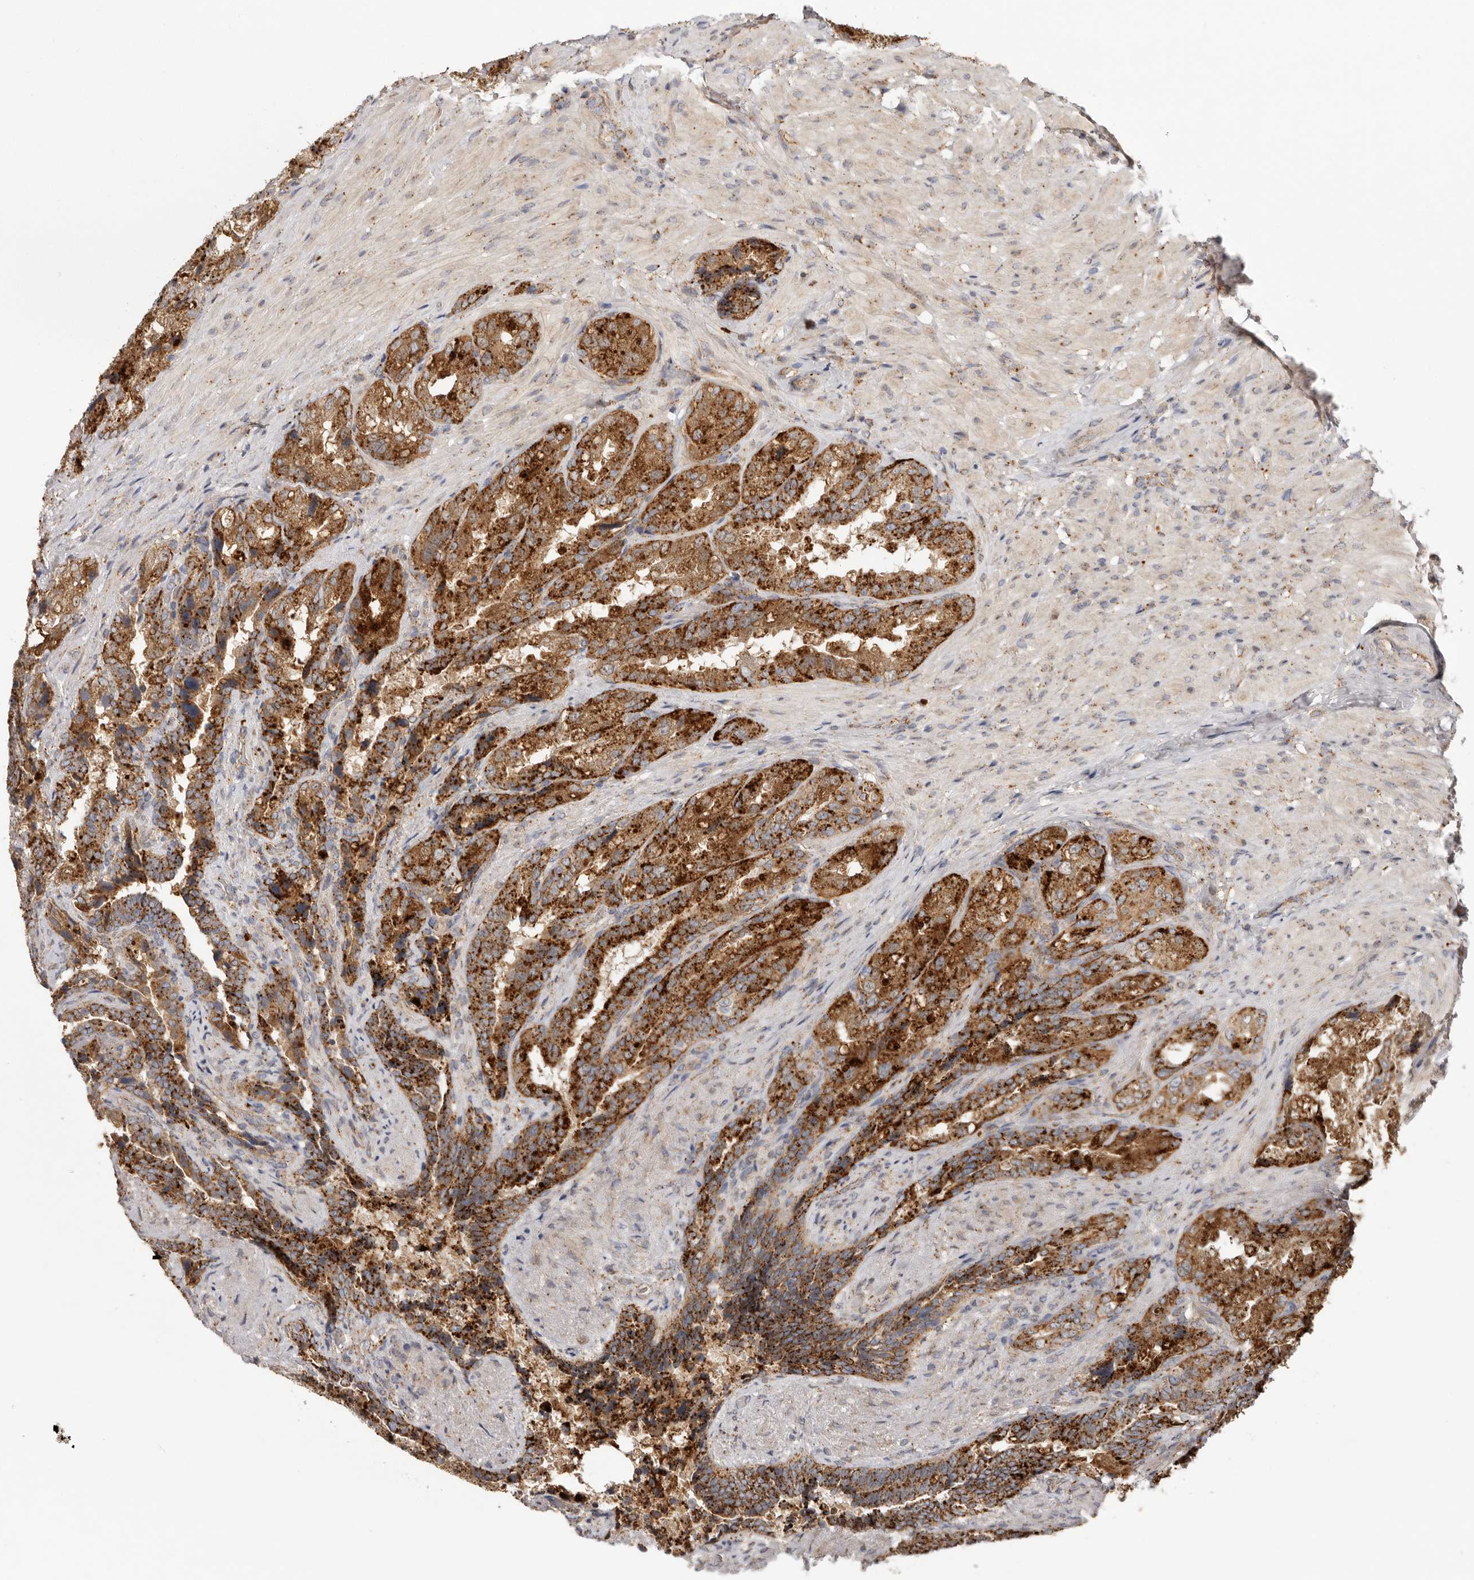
{"staining": {"intensity": "strong", "quantity": ">75%", "location": "cytoplasmic/membranous"}, "tissue": "seminal vesicle", "cell_type": "Glandular cells", "image_type": "normal", "snomed": [{"axis": "morphology", "description": "Normal tissue, NOS"}, {"axis": "topography", "description": "Seminal veicle"}, {"axis": "topography", "description": "Peripheral nerve tissue"}], "caption": "Immunohistochemical staining of normal human seminal vesicle displays strong cytoplasmic/membranous protein expression in approximately >75% of glandular cells. The protein of interest is stained brown, and the nuclei are stained in blue (DAB IHC with brightfield microscopy, high magnification).", "gene": "GRN", "patient": {"sex": "male", "age": 63}}